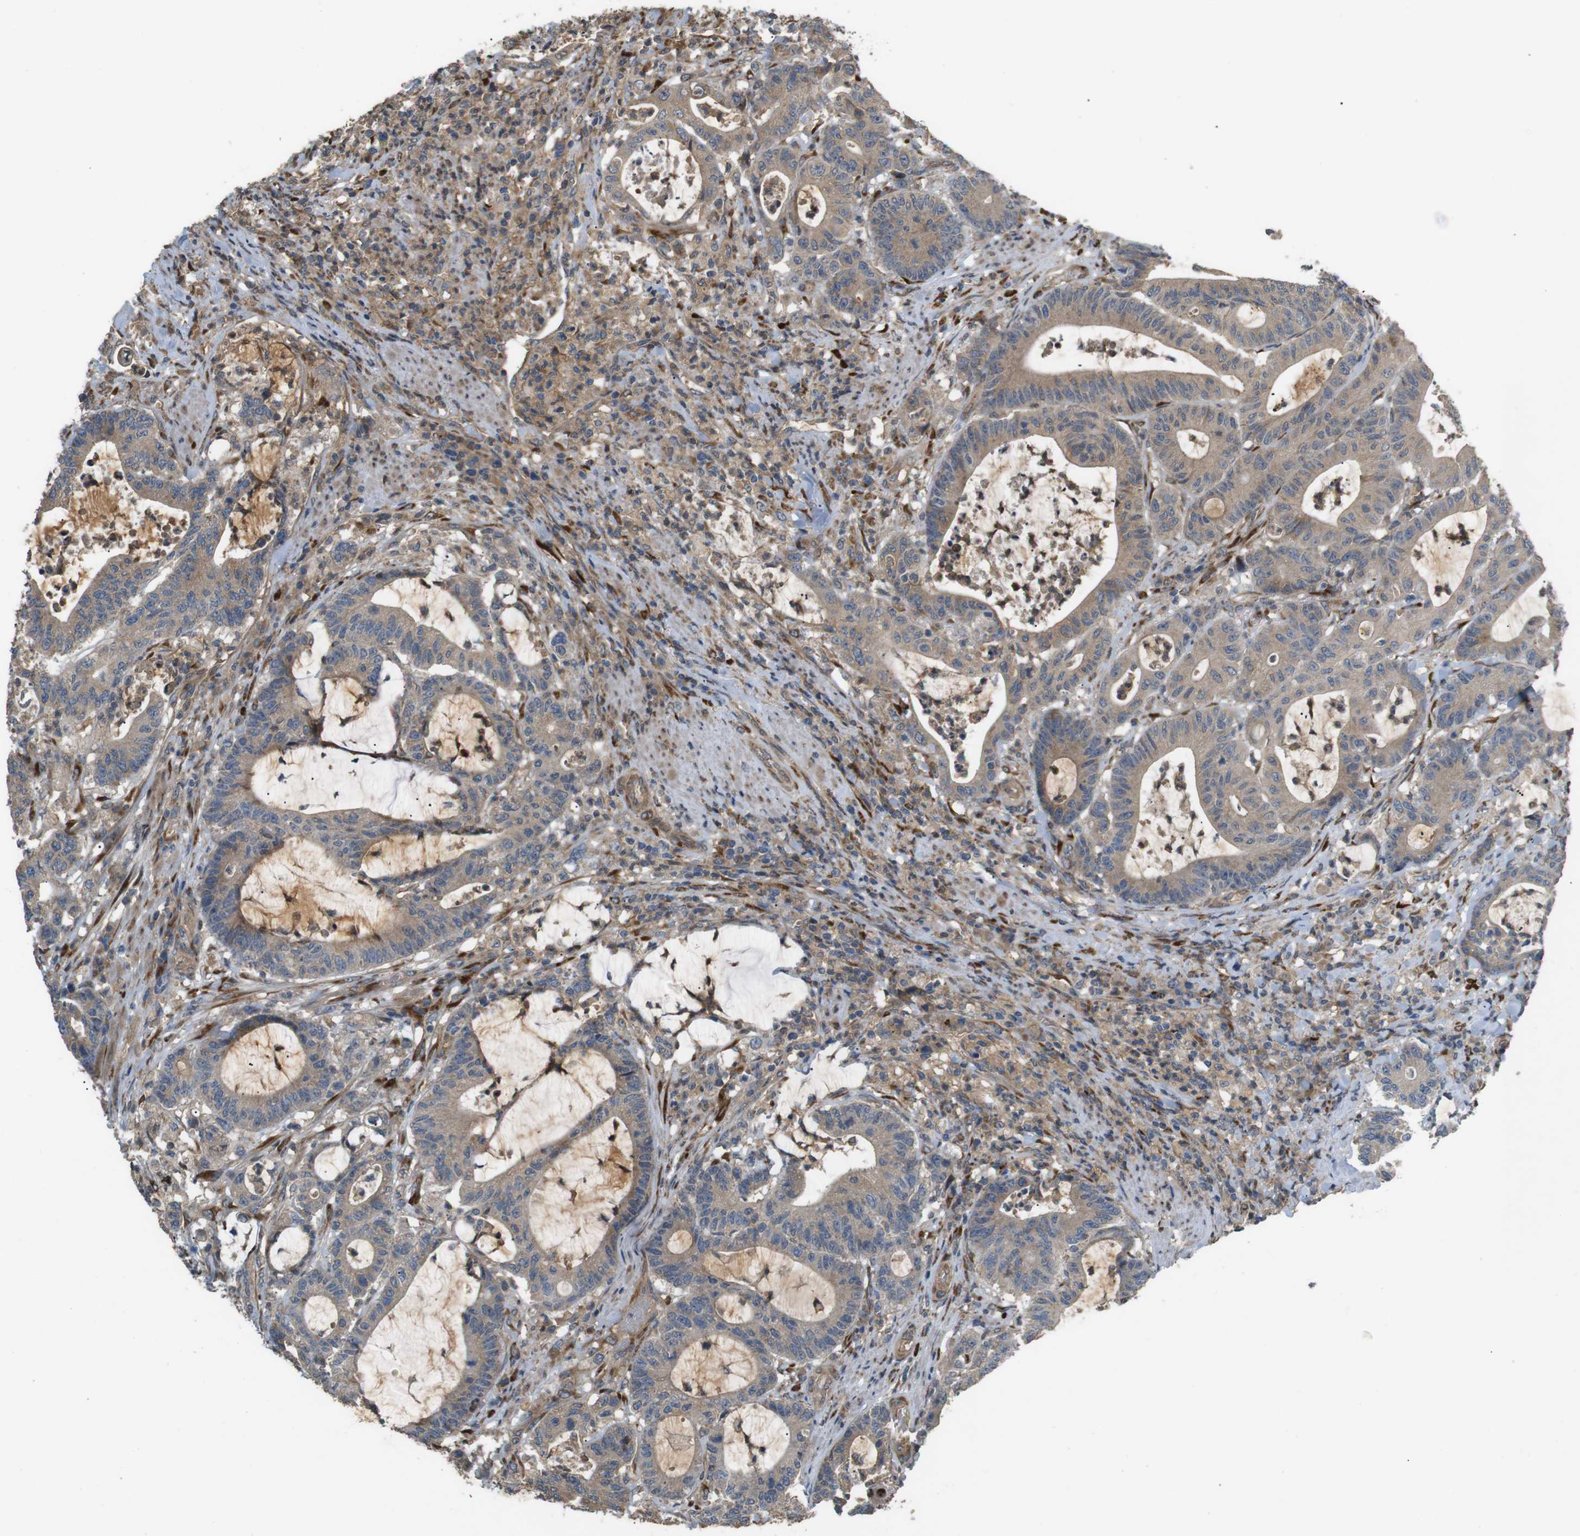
{"staining": {"intensity": "moderate", "quantity": ">75%", "location": "cytoplasmic/membranous"}, "tissue": "colorectal cancer", "cell_type": "Tumor cells", "image_type": "cancer", "snomed": [{"axis": "morphology", "description": "Adenocarcinoma, NOS"}, {"axis": "topography", "description": "Colon"}], "caption": "Colorectal cancer (adenocarcinoma) tissue displays moderate cytoplasmic/membranous positivity in about >75% of tumor cells", "gene": "ARHGAP24", "patient": {"sex": "female", "age": 84}}